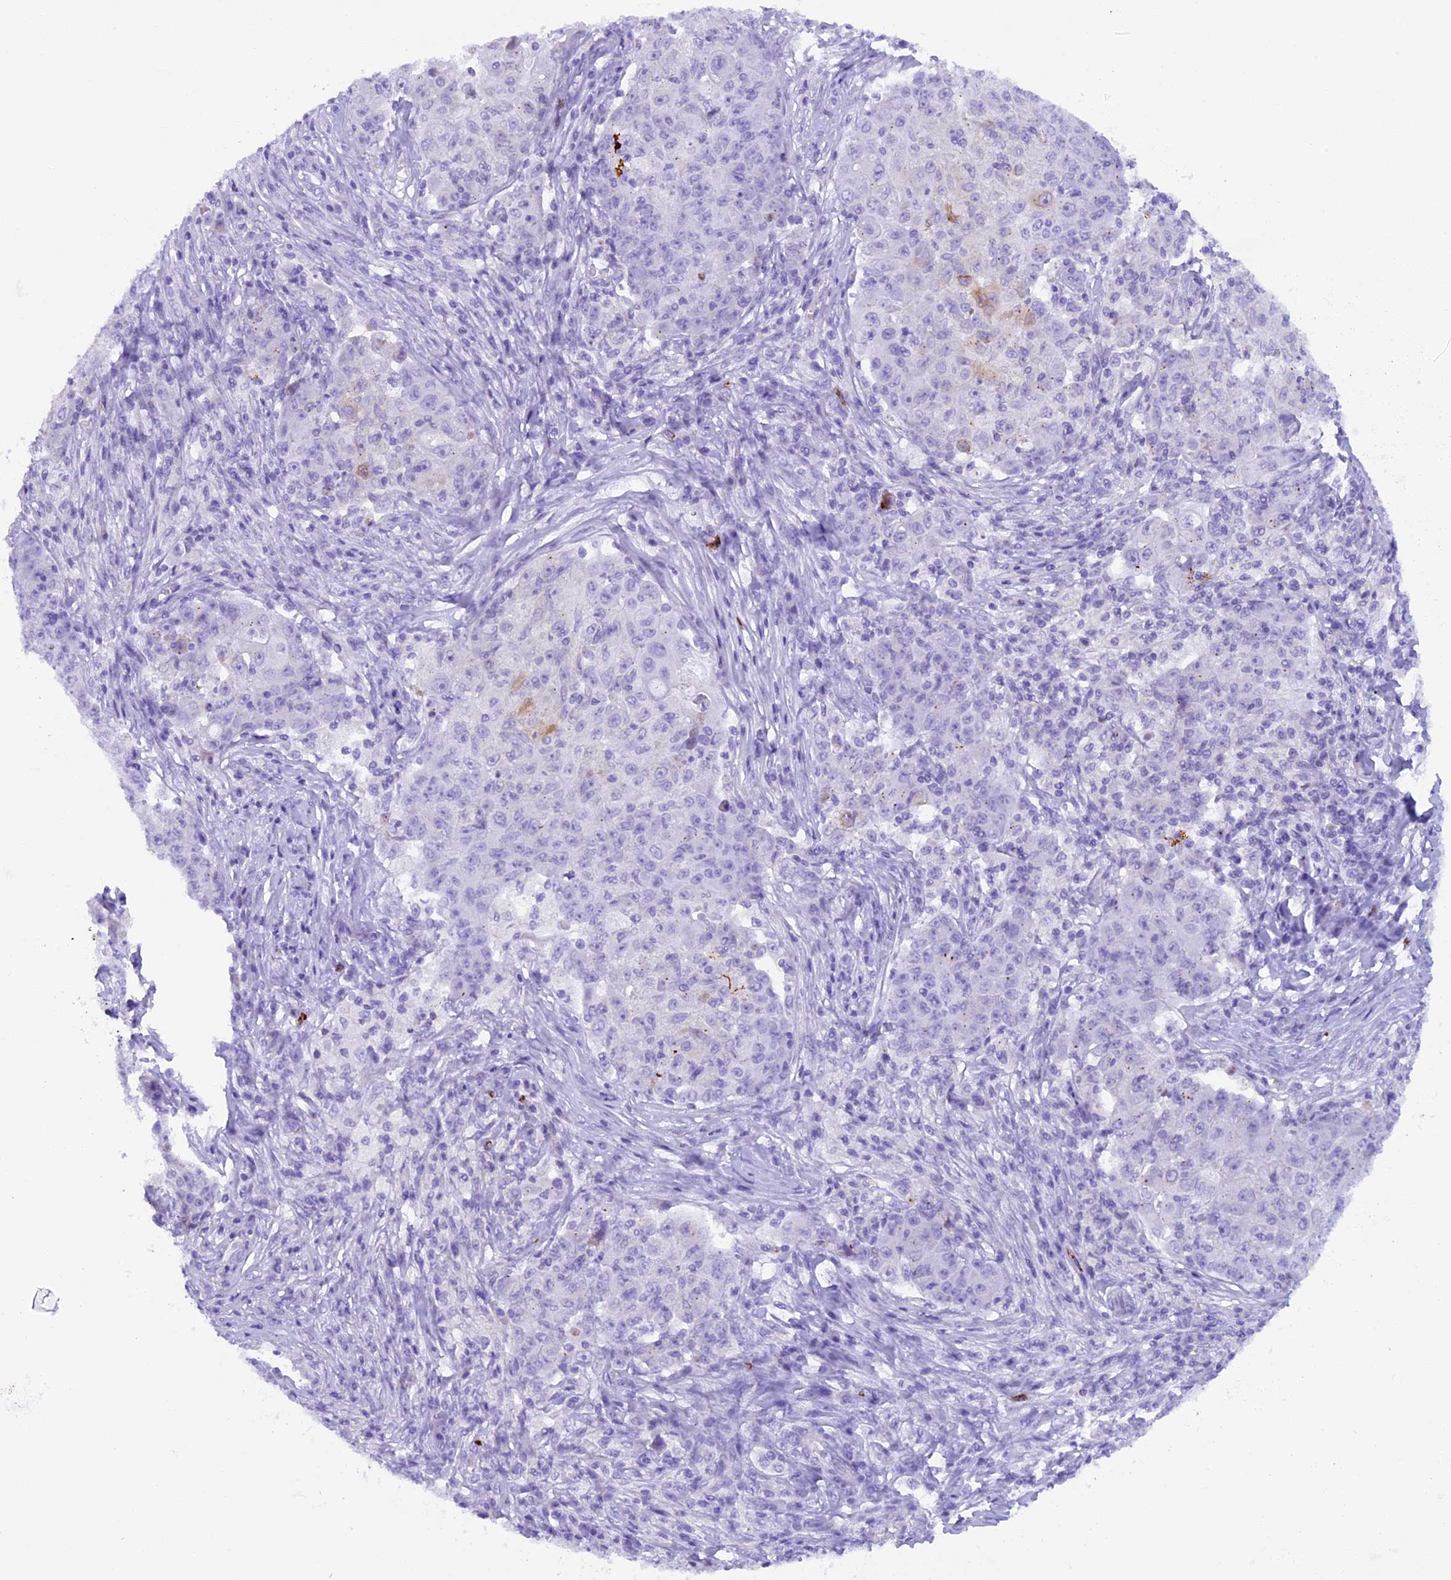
{"staining": {"intensity": "negative", "quantity": "none", "location": "none"}, "tissue": "ovarian cancer", "cell_type": "Tumor cells", "image_type": "cancer", "snomed": [{"axis": "morphology", "description": "Carcinoma, endometroid"}, {"axis": "topography", "description": "Ovary"}], "caption": "Immunohistochemical staining of ovarian cancer (endometroid carcinoma) exhibits no significant staining in tumor cells.", "gene": "RTTN", "patient": {"sex": "female", "age": 42}}